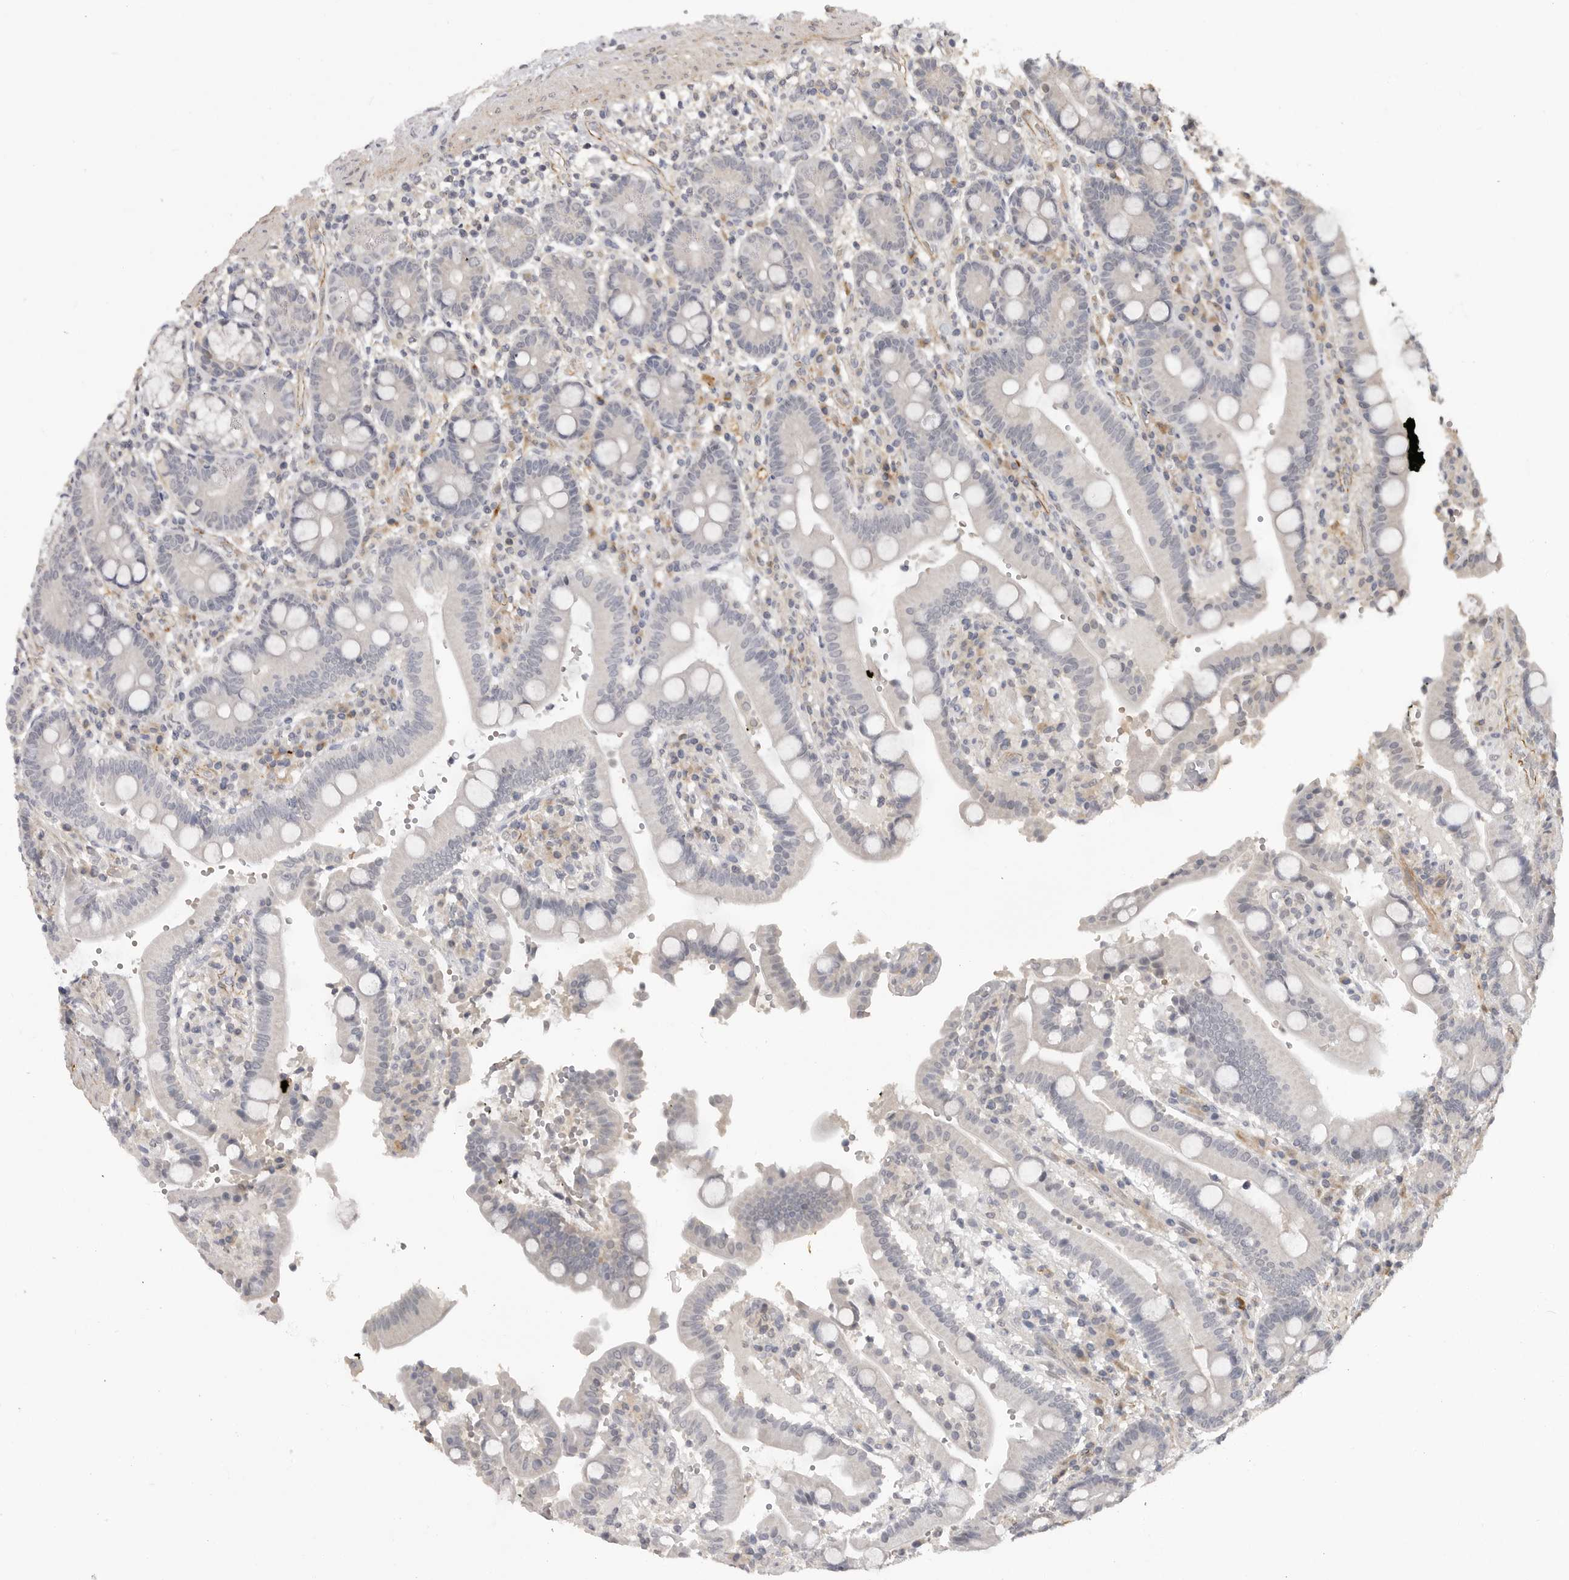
{"staining": {"intensity": "negative", "quantity": "none", "location": "none"}, "tissue": "duodenum", "cell_type": "Glandular cells", "image_type": "normal", "snomed": [{"axis": "morphology", "description": "Normal tissue, NOS"}, {"axis": "topography", "description": "Small intestine, NOS"}], "caption": "This micrograph is of normal duodenum stained with immunohistochemistry (IHC) to label a protein in brown with the nuclei are counter-stained blue. There is no staining in glandular cells. Nuclei are stained in blue.", "gene": "PLEKHF1", "patient": {"sex": "female", "age": 71}}